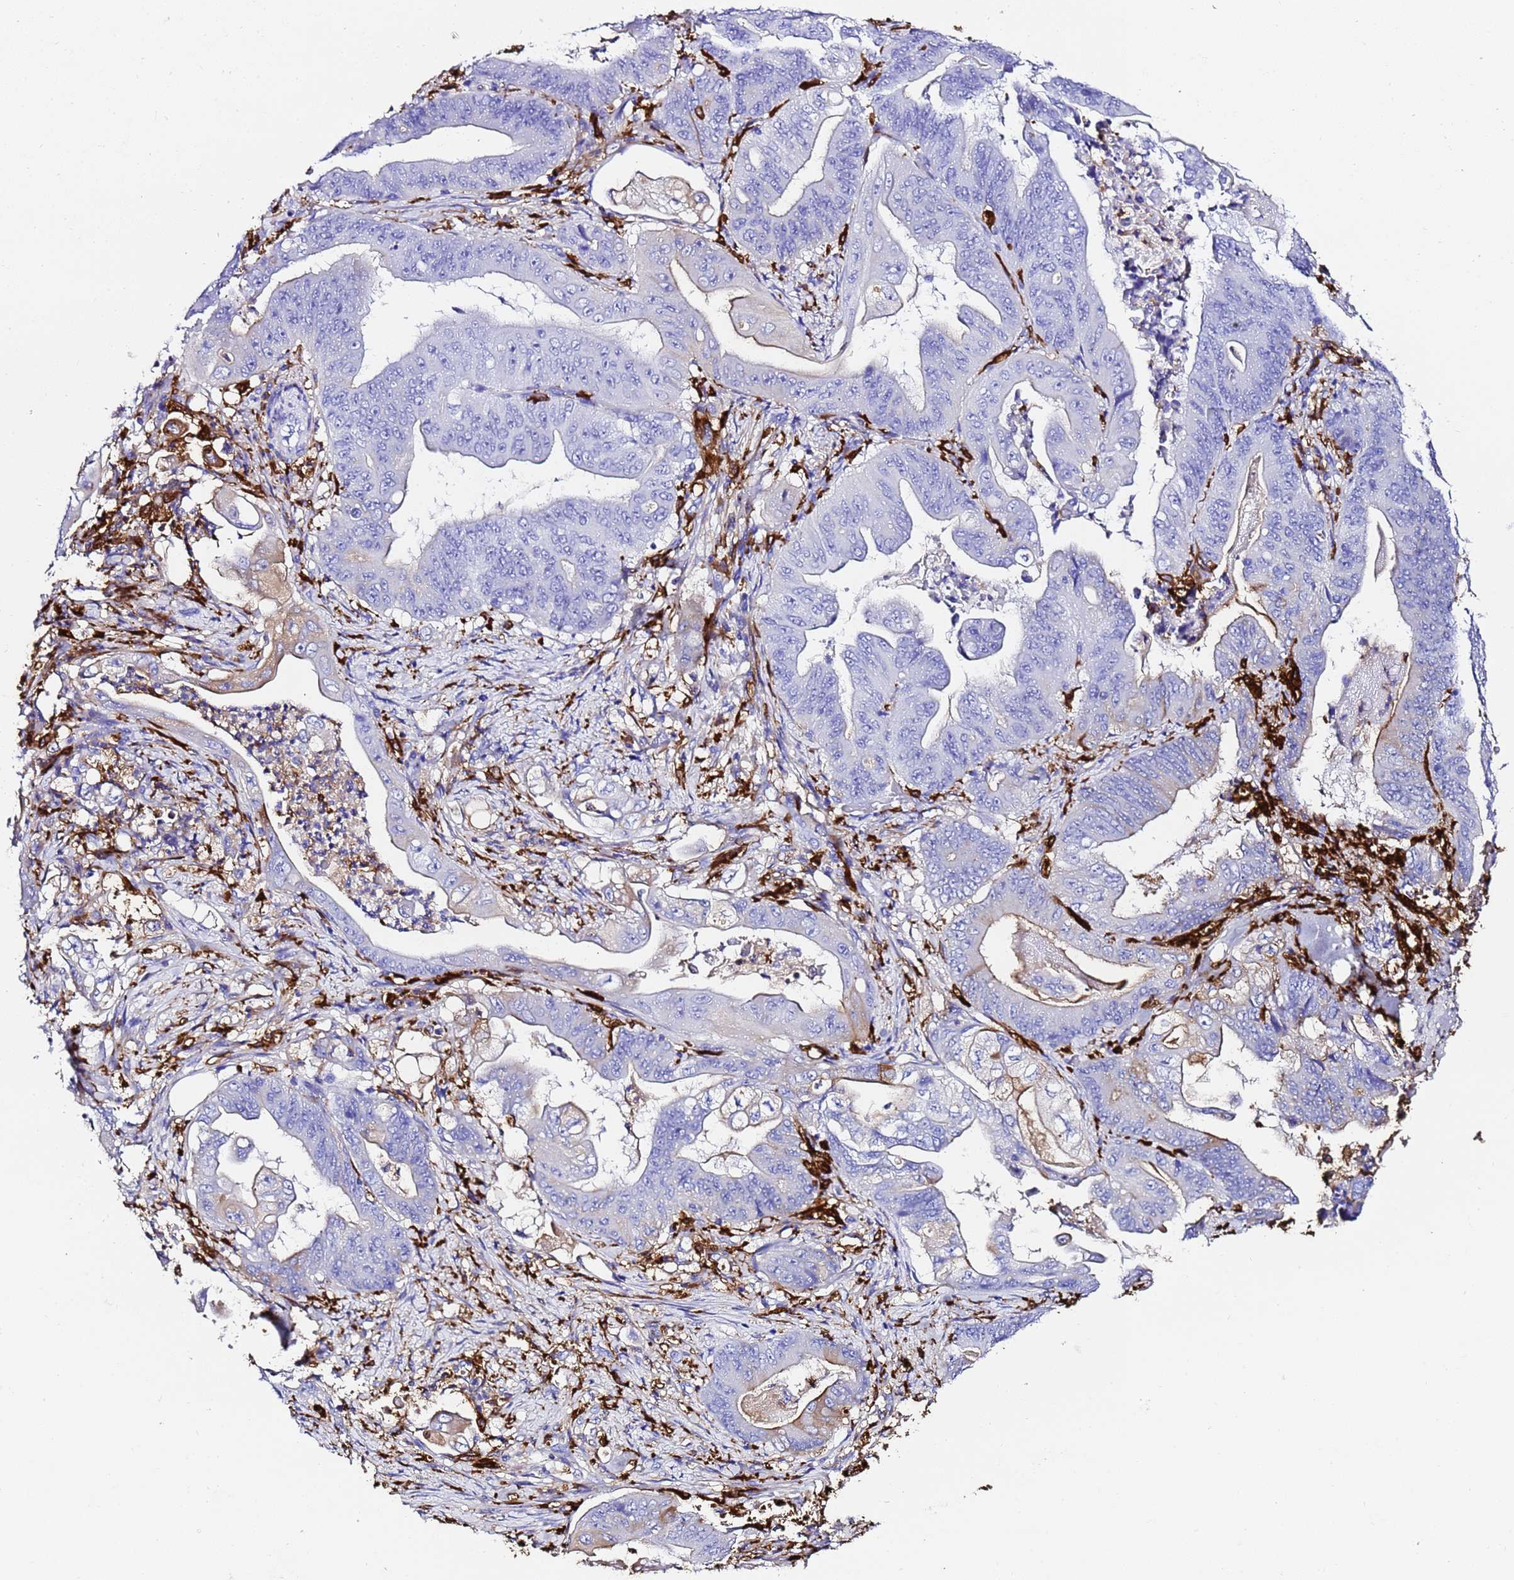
{"staining": {"intensity": "weak", "quantity": "<25%", "location": "cytoplasmic/membranous"}, "tissue": "stomach cancer", "cell_type": "Tumor cells", "image_type": "cancer", "snomed": [{"axis": "morphology", "description": "Adenocarcinoma, NOS"}, {"axis": "topography", "description": "Stomach"}], "caption": "Stomach cancer (adenocarcinoma) stained for a protein using immunohistochemistry (IHC) exhibits no expression tumor cells.", "gene": "FTL", "patient": {"sex": "female", "age": 73}}